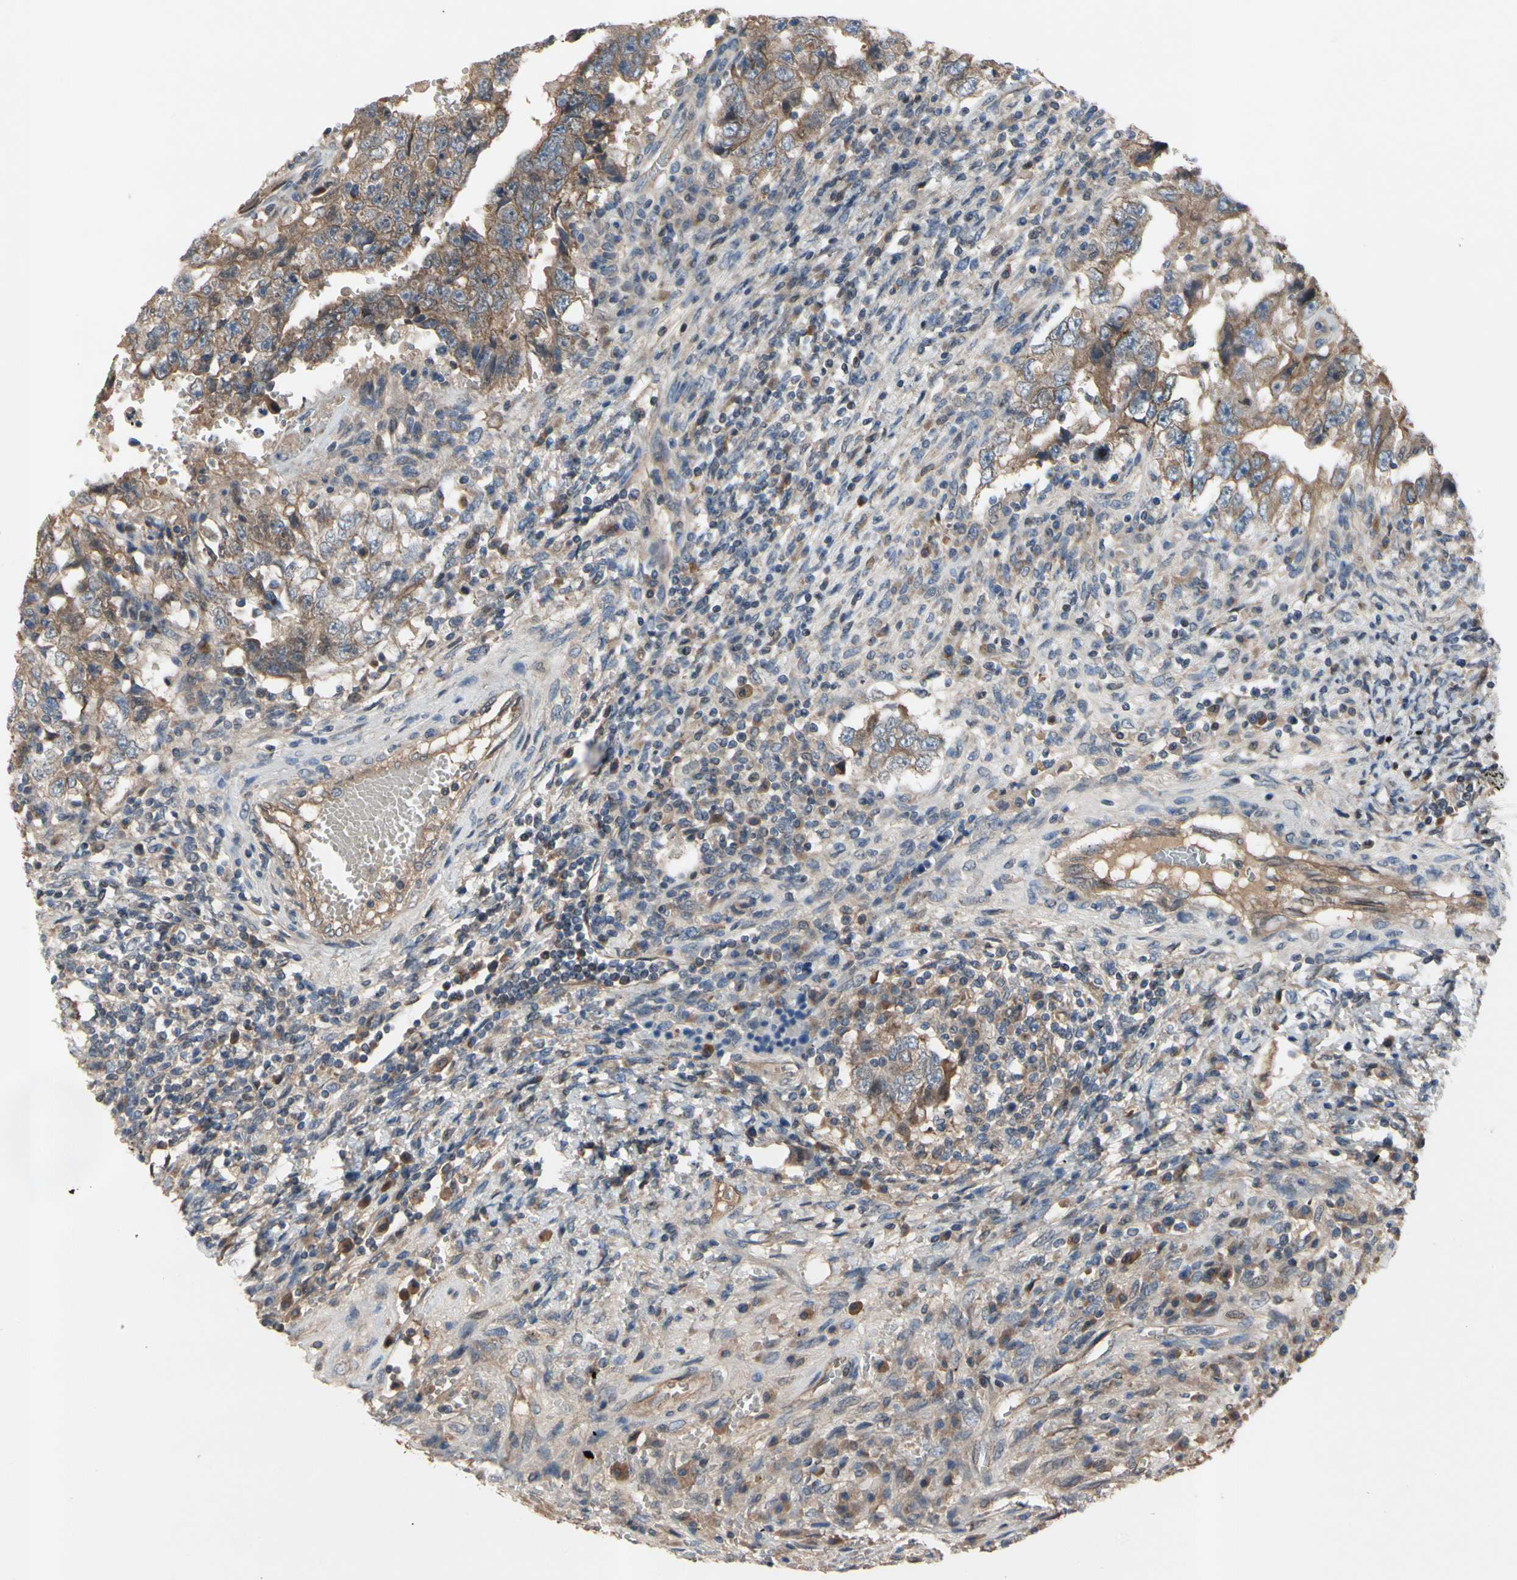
{"staining": {"intensity": "moderate", "quantity": ">75%", "location": "cytoplasmic/membranous"}, "tissue": "testis cancer", "cell_type": "Tumor cells", "image_type": "cancer", "snomed": [{"axis": "morphology", "description": "Carcinoma, Embryonal, NOS"}, {"axis": "topography", "description": "Testis"}], "caption": "Immunohistochemistry (IHC) photomicrograph of neoplastic tissue: human testis cancer stained using immunohistochemistry (IHC) reveals medium levels of moderate protein expression localized specifically in the cytoplasmic/membranous of tumor cells, appearing as a cytoplasmic/membranous brown color.", "gene": "ICAM5", "patient": {"sex": "male", "age": 26}}